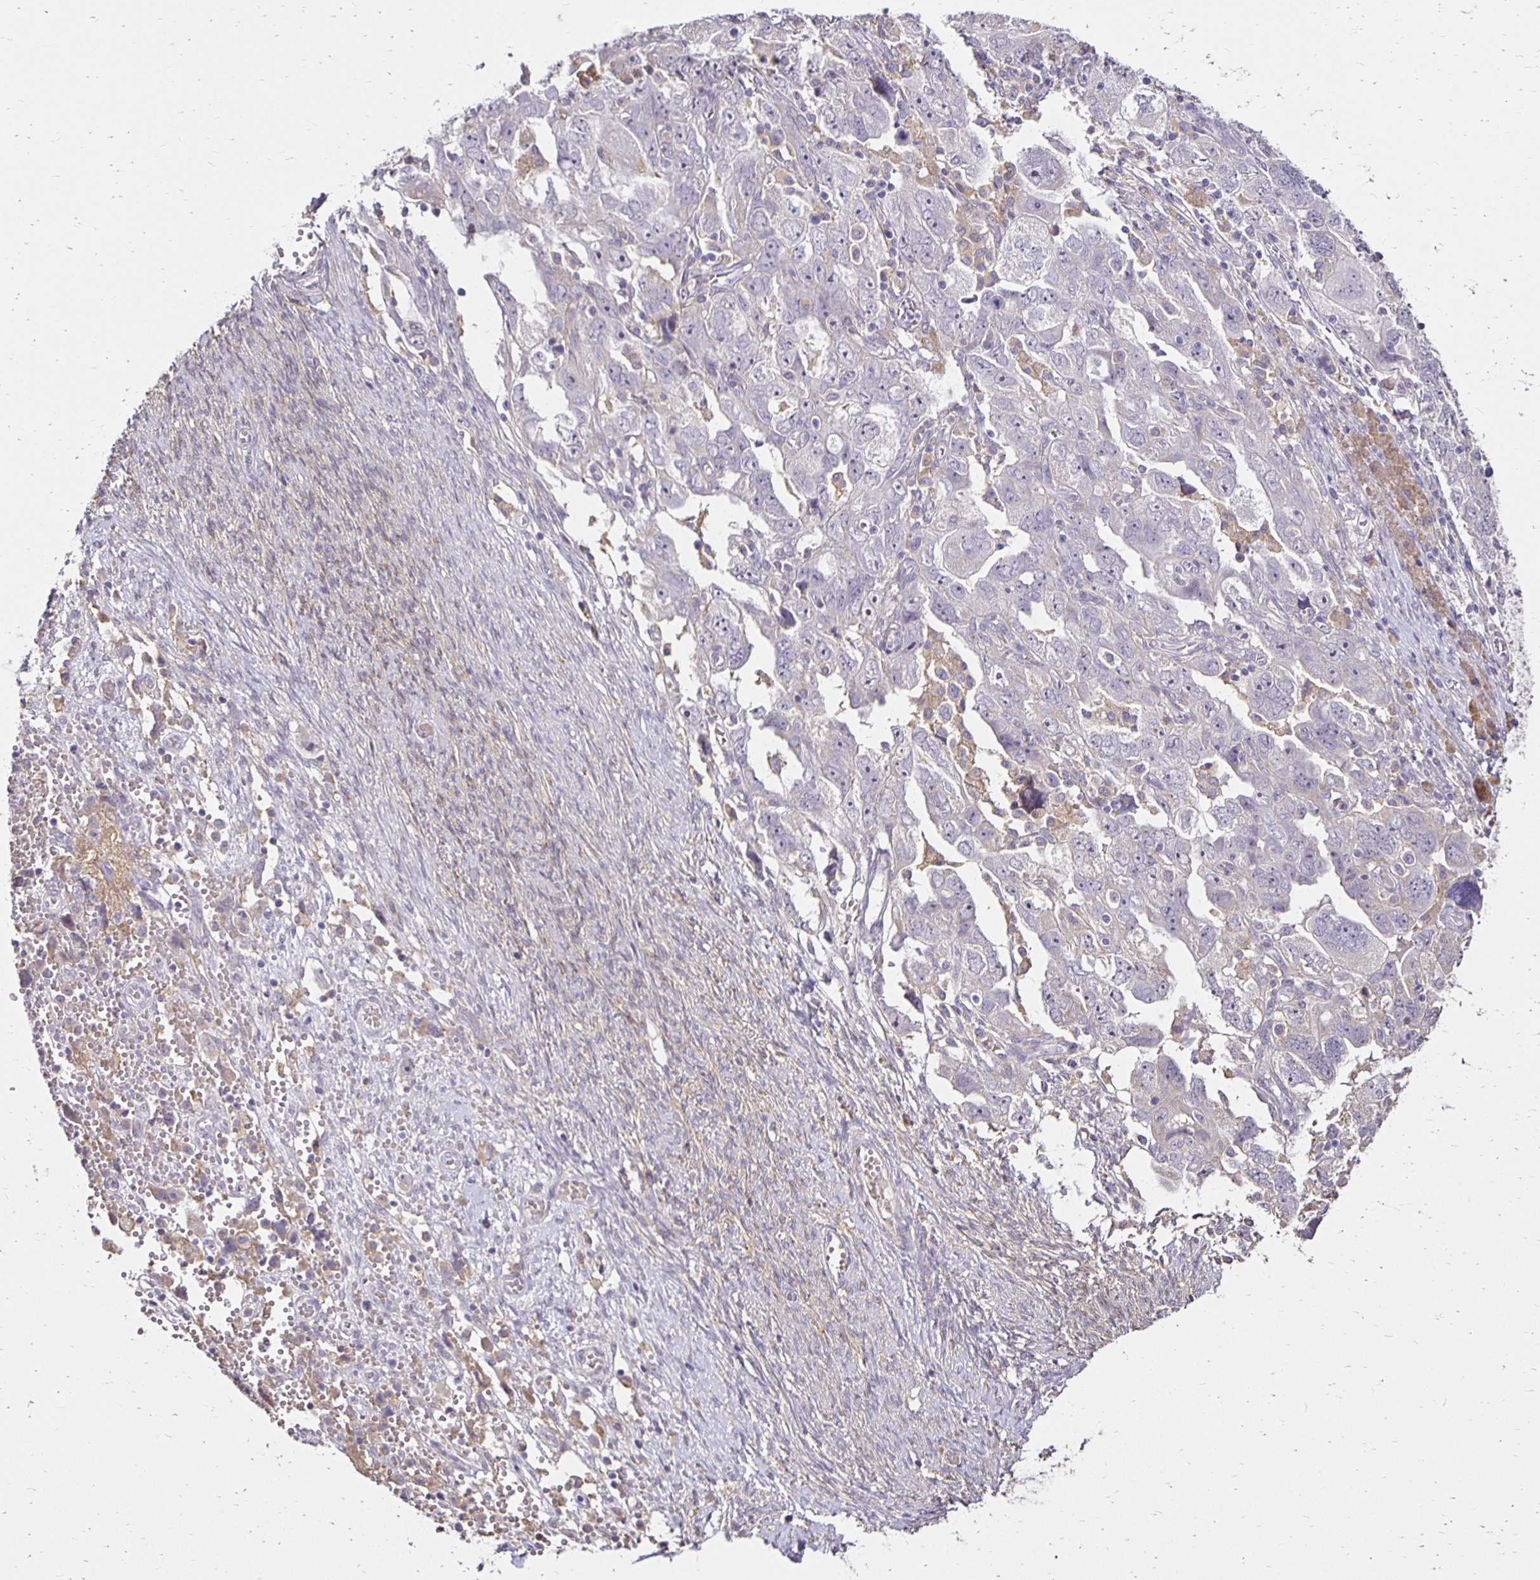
{"staining": {"intensity": "negative", "quantity": "none", "location": "none"}, "tissue": "ovarian cancer", "cell_type": "Tumor cells", "image_type": "cancer", "snomed": [{"axis": "morphology", "description": "Carcinoma, NOS"}, {"axis": "morphology", "description": "Cystadenocarcinoma, serous, NOS"}, {"axis": "topography", "description": "Ovary"}], "caption": "There is no significant positivity in tumor cells of ovarian cancer (serous cystadenocarcinoma).", "gene": "PNPLA3", "patient": {"sex": "female", "age": 69}}